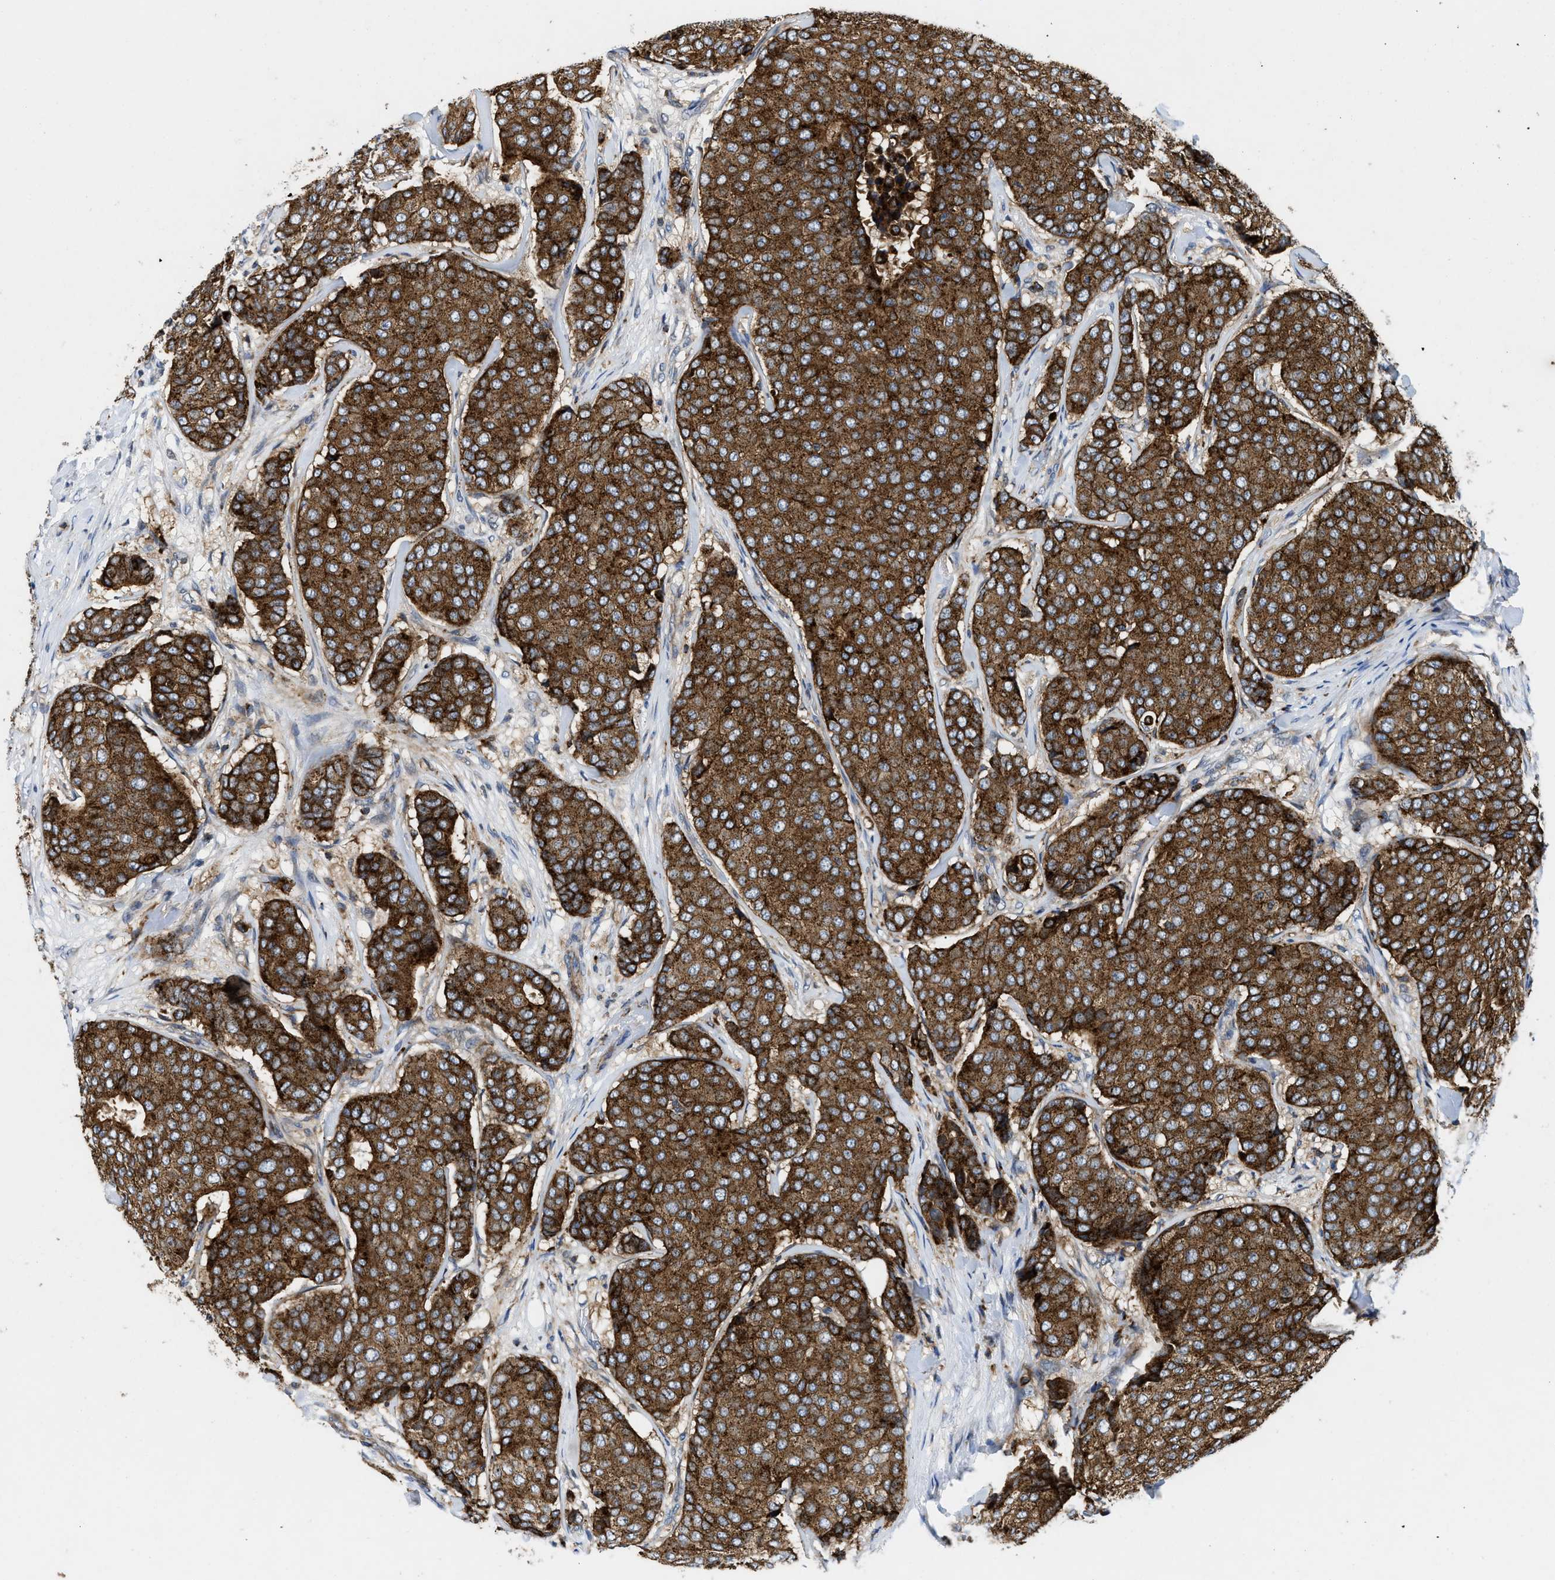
{"staining": {"intensity": "strong", "quantity": ">75%", "location": "cytoplasmic/membranous"}, "tissue": "breast cancer", "cell_type": "Tumor cells", "image_type": "cancer", "snomed": [{"axis": "morphology", "description": "Duct carcinoma"}, {"axis": "topography", "description": "Breast"}], "caption": "Immunohistochemical staining of human breast intraductal carcinoma shows high levels of strong cytoplasmic/membranous expression in about >75% of tumor cells. The protein is shown in brown color, while the nuclei are stained blue.", "gene": "ENPP4", "patient": {"sex": "female", "age": 75}}